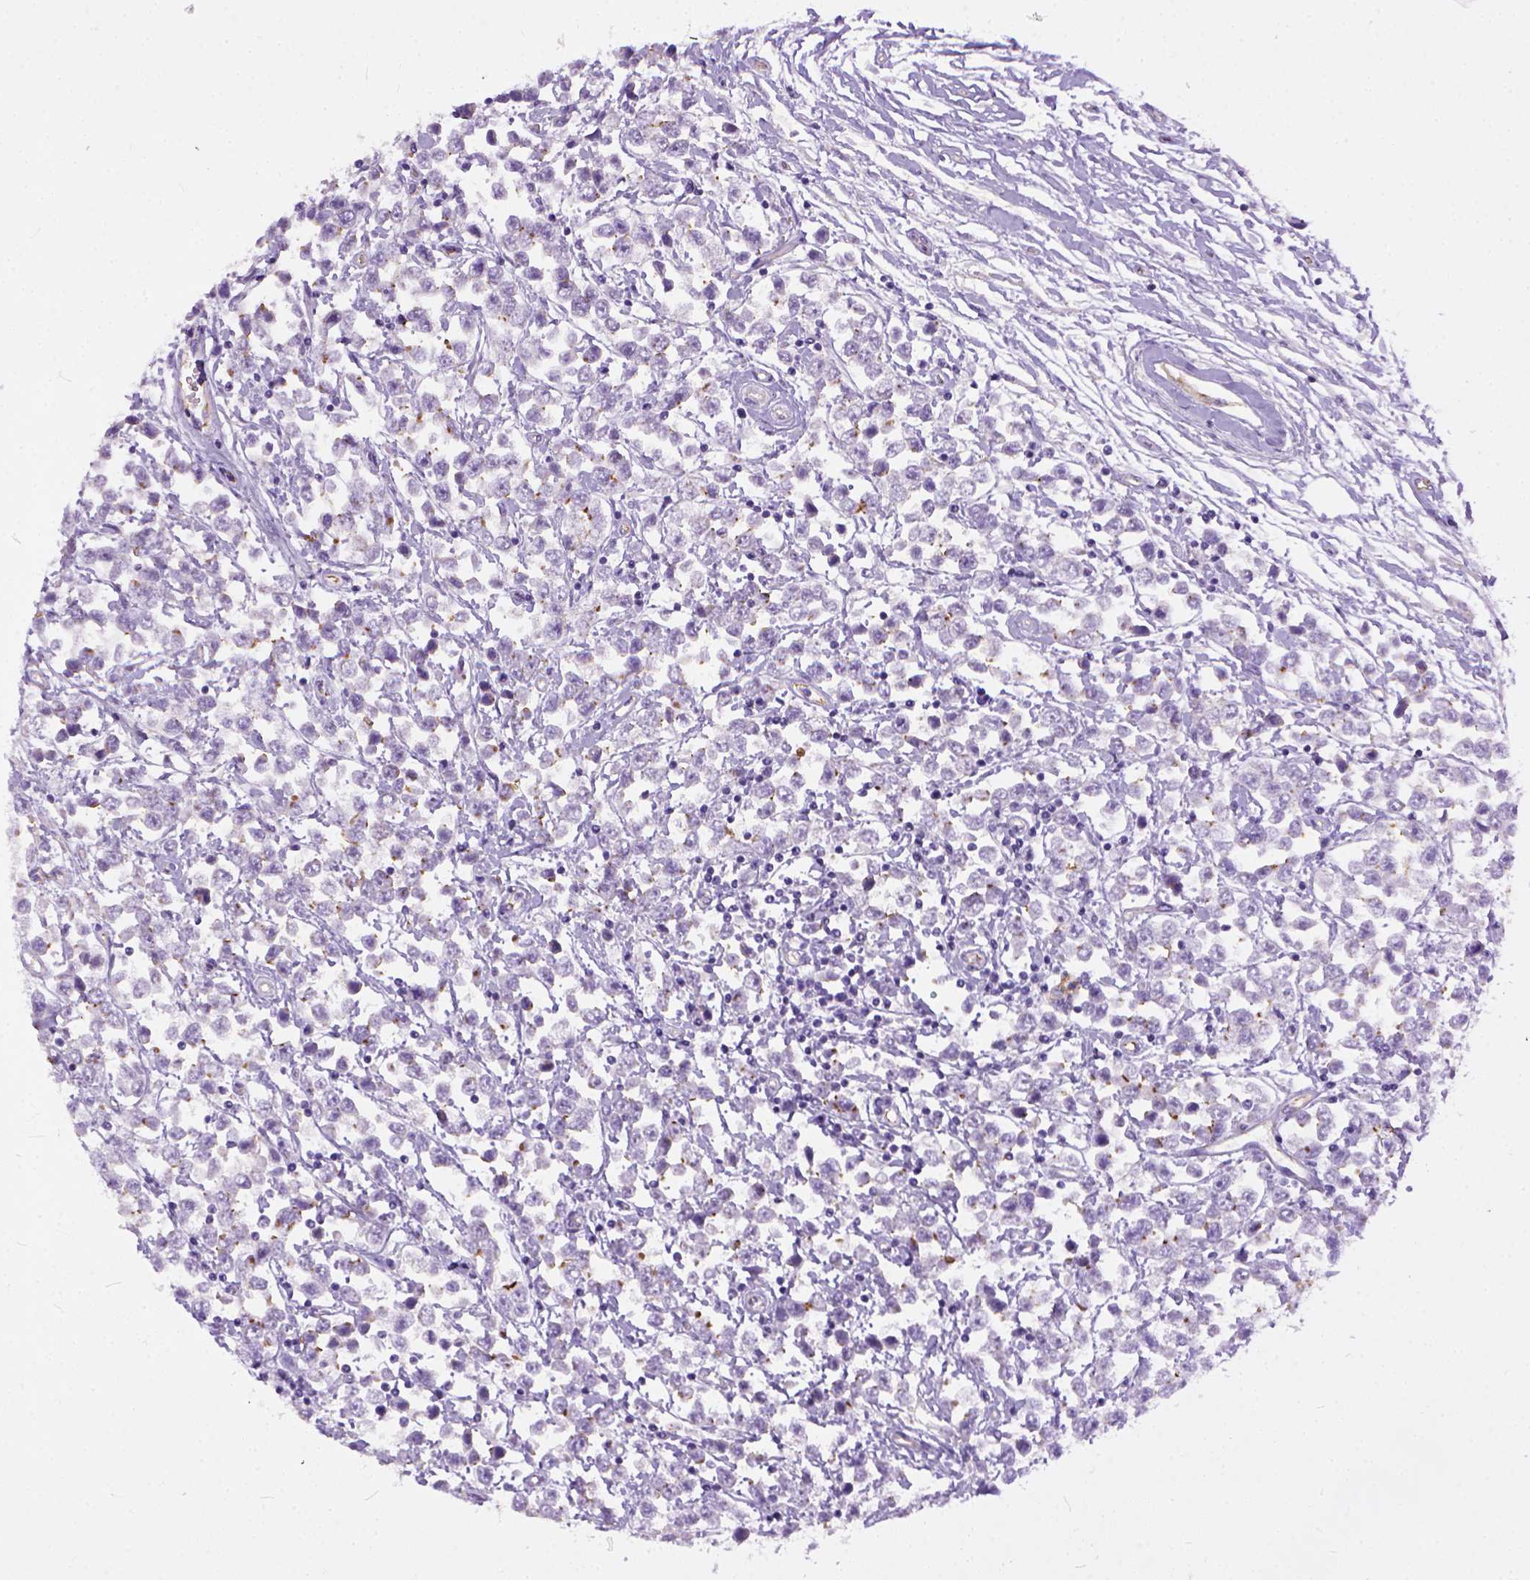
{"staining": {"intensity": "negative", "quantity": "none", "location": "none"}, "tissue": "testis cancer", "cell_type": "Tumor cells", "image_type": "cancer", "snomed": [{"axis": "morphology", "description": "Seminoma, NOS"}, {"axis": "topography", "description": "Testis"}], "caption": "Immunohistochemical staining of human testis seminoma shows no significant positivity in tumor cells. (Stains: DAB (3,3'-diaminobenzidine) immunohistochemistry (IHC) with hematoxylin counter stain, Microscopy: brightfield microscopy at high magnification).", "gene": "ADGRF1", "patient": {"sex": "male", "age": 34}}